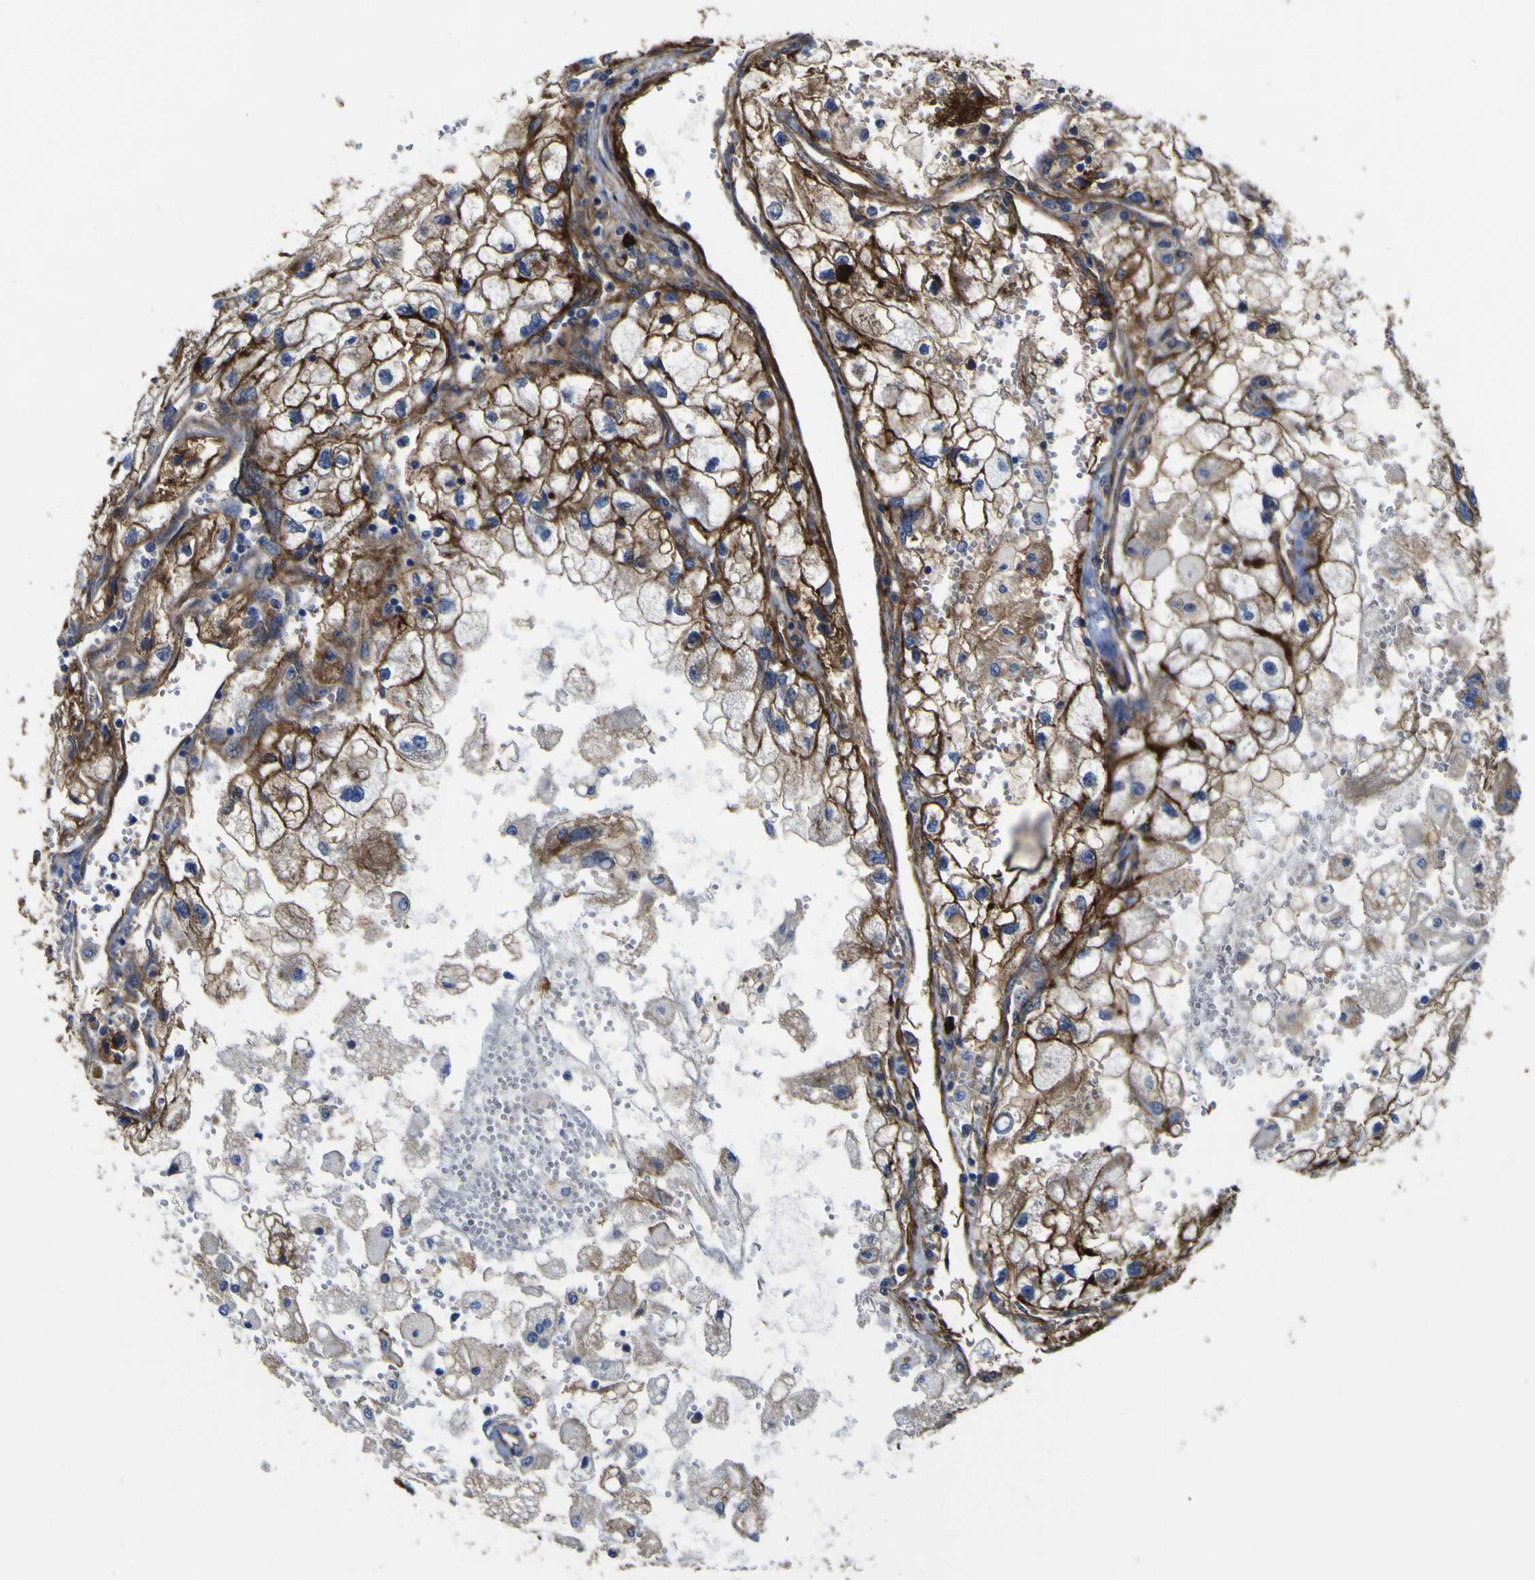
{"staining": {"intensity": "moderate", "quantity": ">75%", "location": "cytoplasmic/membranous"}, "tissue": "renal cancer", "cell_type": "Tumor cells", "image_type": "cancer", "snomed": [{"axis": "morphology", "description": "Adenocarcinoma, NOS"}, {"axis": "topography", "description": "Kidney"}], "caption": "Brown immunohistochemical staining in human renal cancer (adenocarcinoma) displays moderate cytoplasmic/membranous positivity in about >75% of tumor cells. (Brightfield microscopy of DAB IHC at high magnification).", "gene": "CD151", "patient": {"sex": "female", "age": 70}}